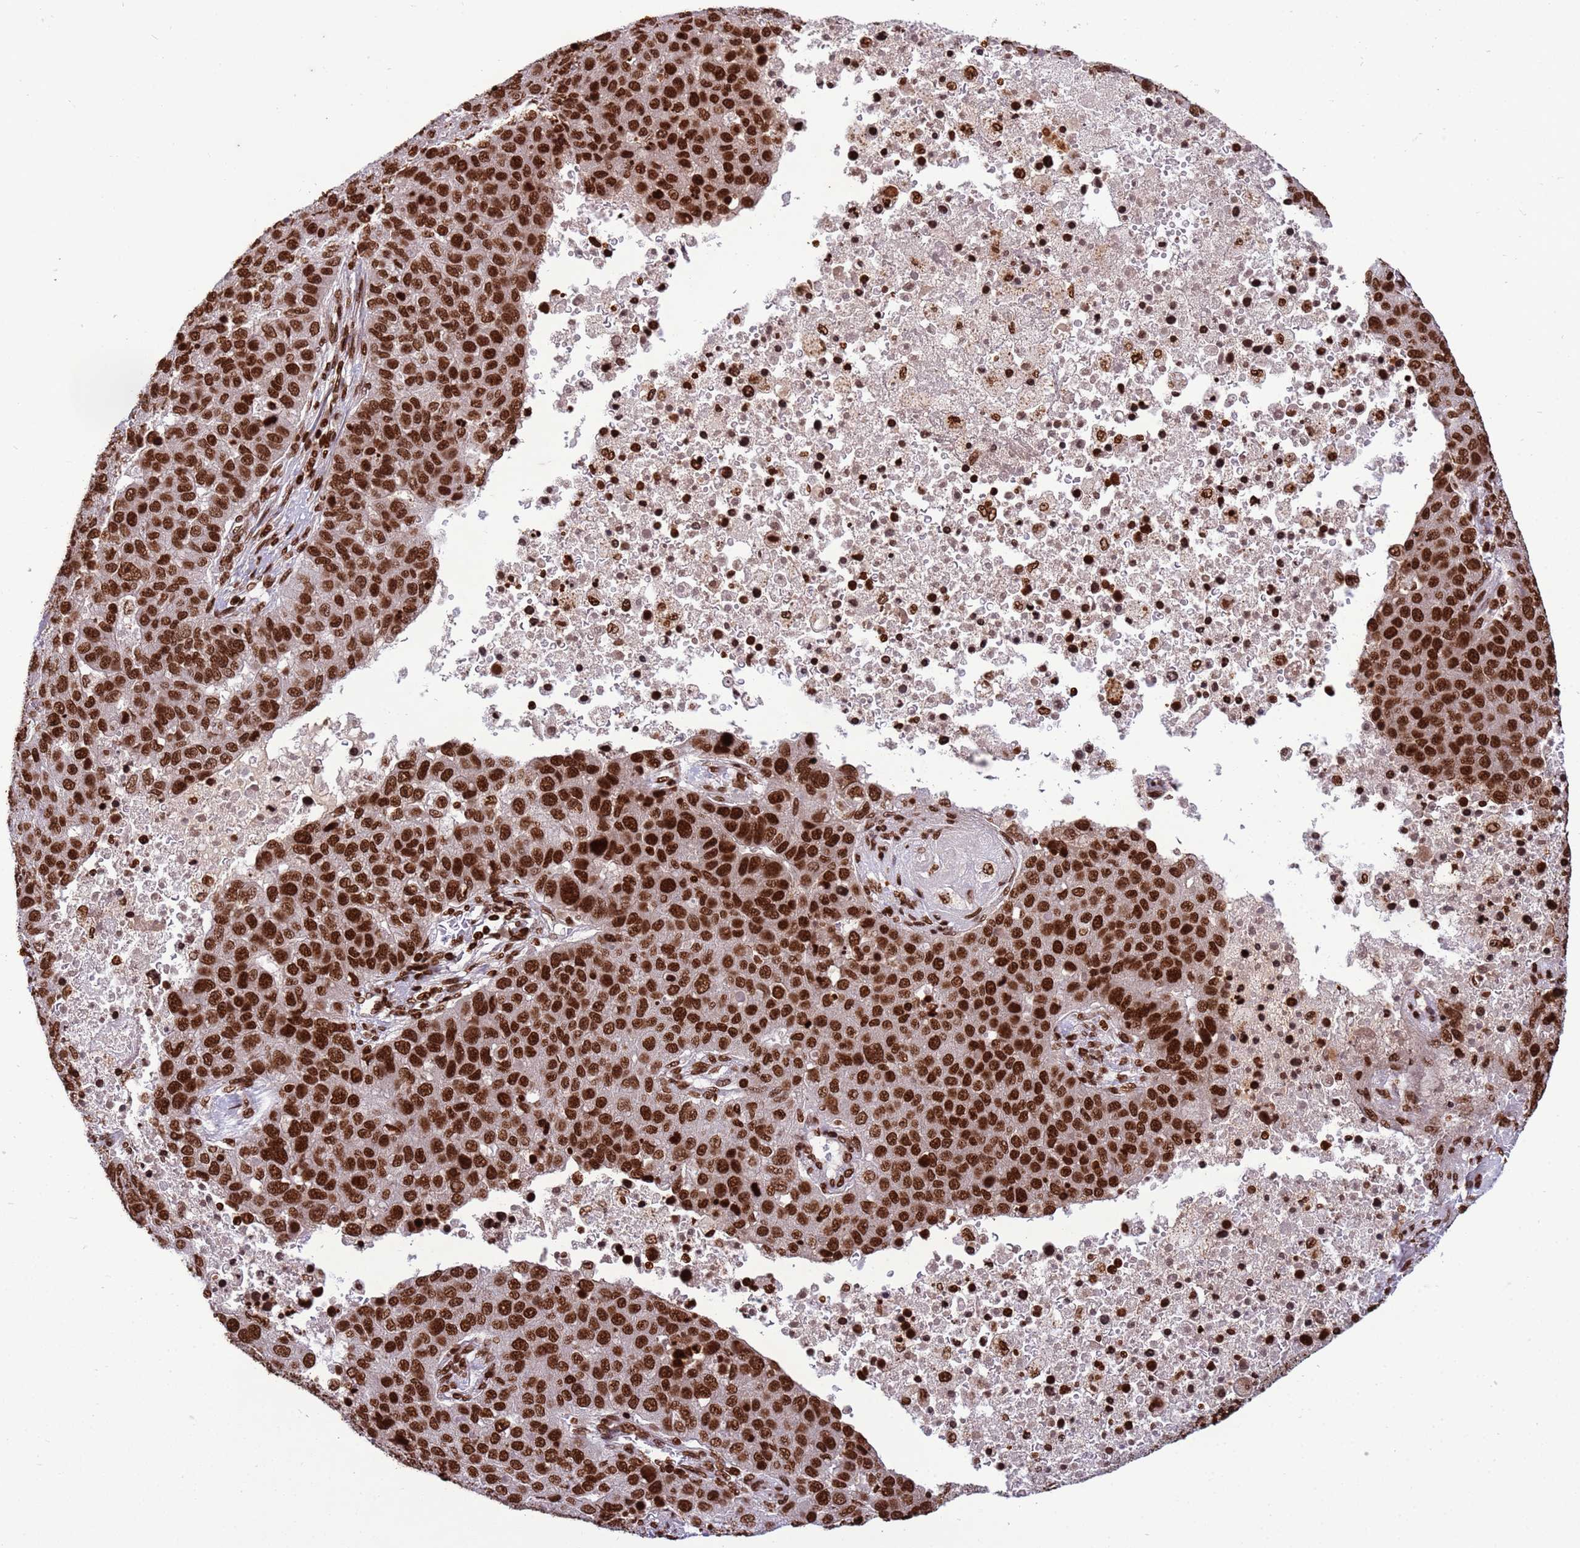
{"staining": {"intensity": "strong", "quantity": ">75%", "location": "nuclear"}, "tissue": "pancreatic cancer", "cell_type": "Tumor cells", "image_type": "cancer", "snomed": [{"axis": "morphology", "description": "Adenocarcinoma, NOS"}, {"axis": "topography", "description": "Pancreas"}], "caption": "Protein expression analysis of pancreatic adenocarcinoma demonstrates strong nuclear staining in about >75% of tumor cells. (DAB IHC with brightfield microscopy, high magnification).", "gene": "H3-3B", "patient": {"sex": "female", "age": 61}}